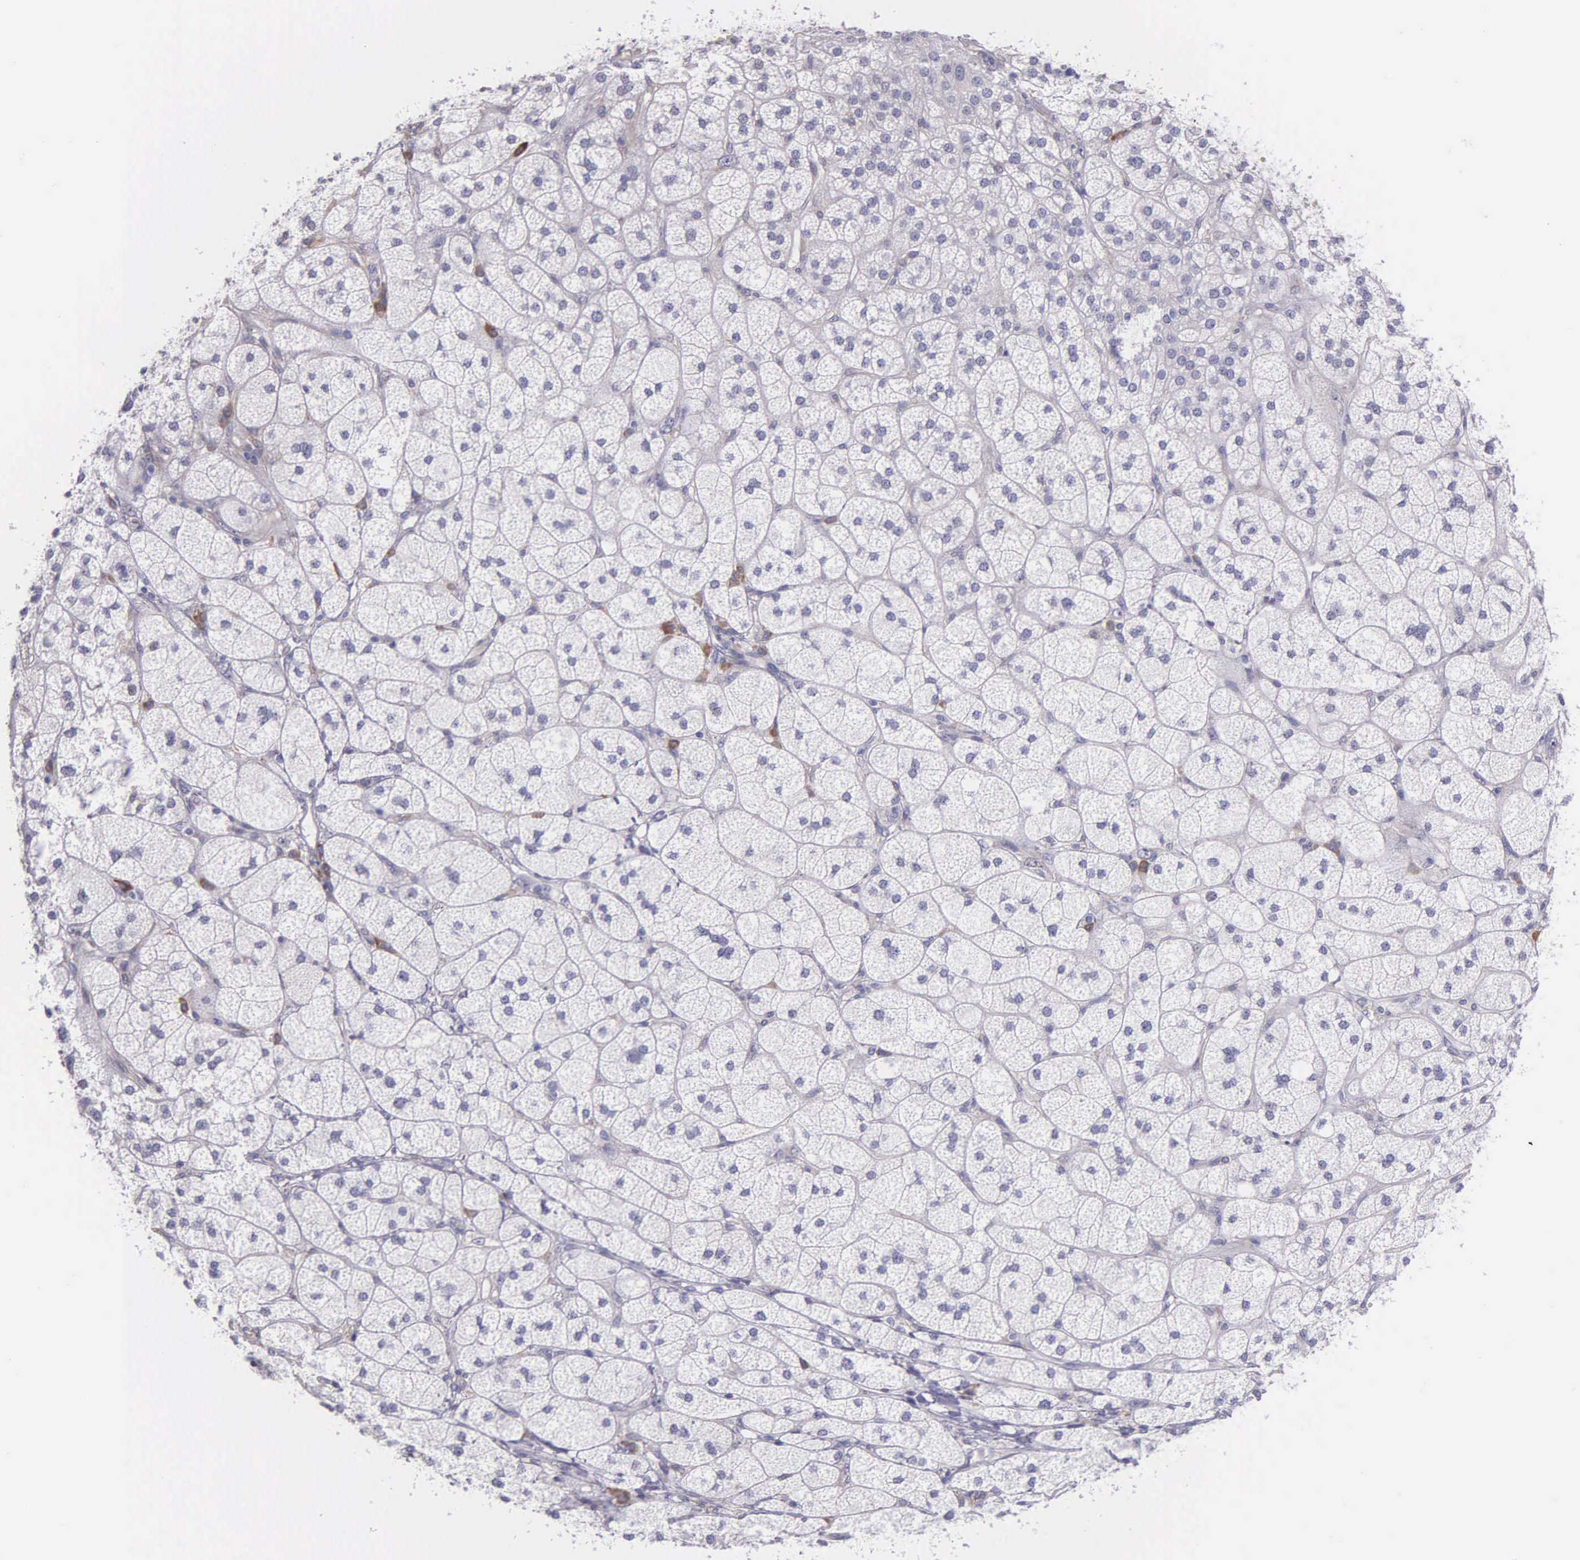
{"staining": {"intensity": "negative", "quantity": "none", "location": "none"}, "tissue": "adrenal gland", "cell_type": "Glandular cells", "image_type": "normal", "snomed": [{"axis": "morphology", "description": "Normal tissue, NOS"}, {"axis": "topography", "description": "Adrenal gland"}], "caption": "IHC photomicrograph of benign adrenal gland: human adrenal gland stained with DAB (3,3'-diaminobenzidine) shows no significant protein positivity in glandular cells.", "gene": "ZC3H12B", "patient": {"sex": "female", "age": 60}}